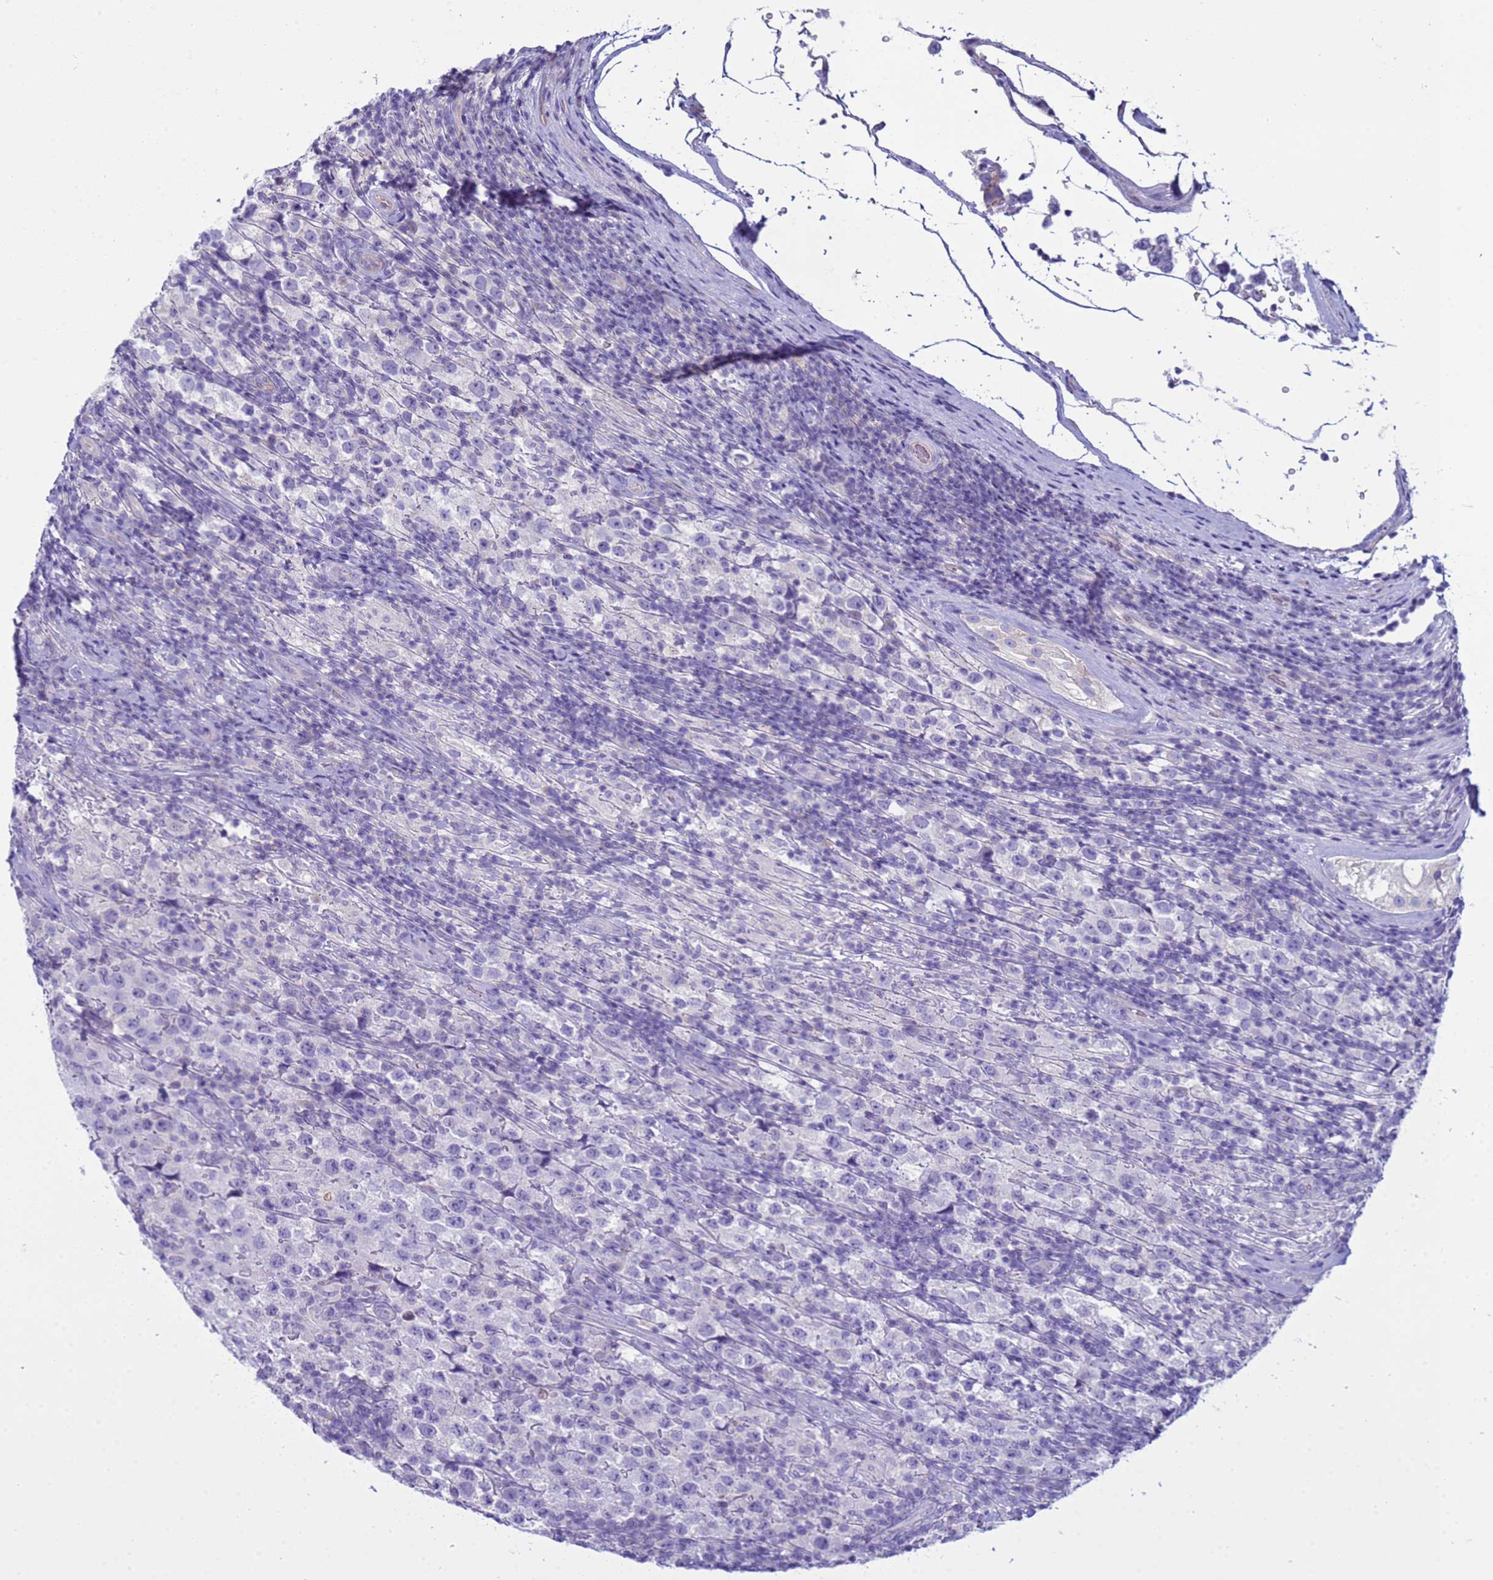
{"staining": {"intensity": "negative", "quantity": "none", "location": "none"}, "tissue": "testis cancer", "cell_type": "Tumor cells", "image_type": "cancer", "snomed": [{"axis": "morphology", "description": "Seminoma, NOS"}, {"axis": "morphology", "description": "Carcinoma, Embryonal, NOS"}, {"axis": "topography", "description": "Testis"}], "caption": "IHC histopathology image of human testis embryonal carcinoma stained for a protein (brown), which reveals no expression in tumor cells. The staining was performed using DAB (3,3'-diaminobenzidine) to visualize the protein expression in brown, while the nuclei were stained in blue with hematoxylin (Magnification: 20x).", "gene": "CST4", "patient": {"sex": "male", "age": 41}}